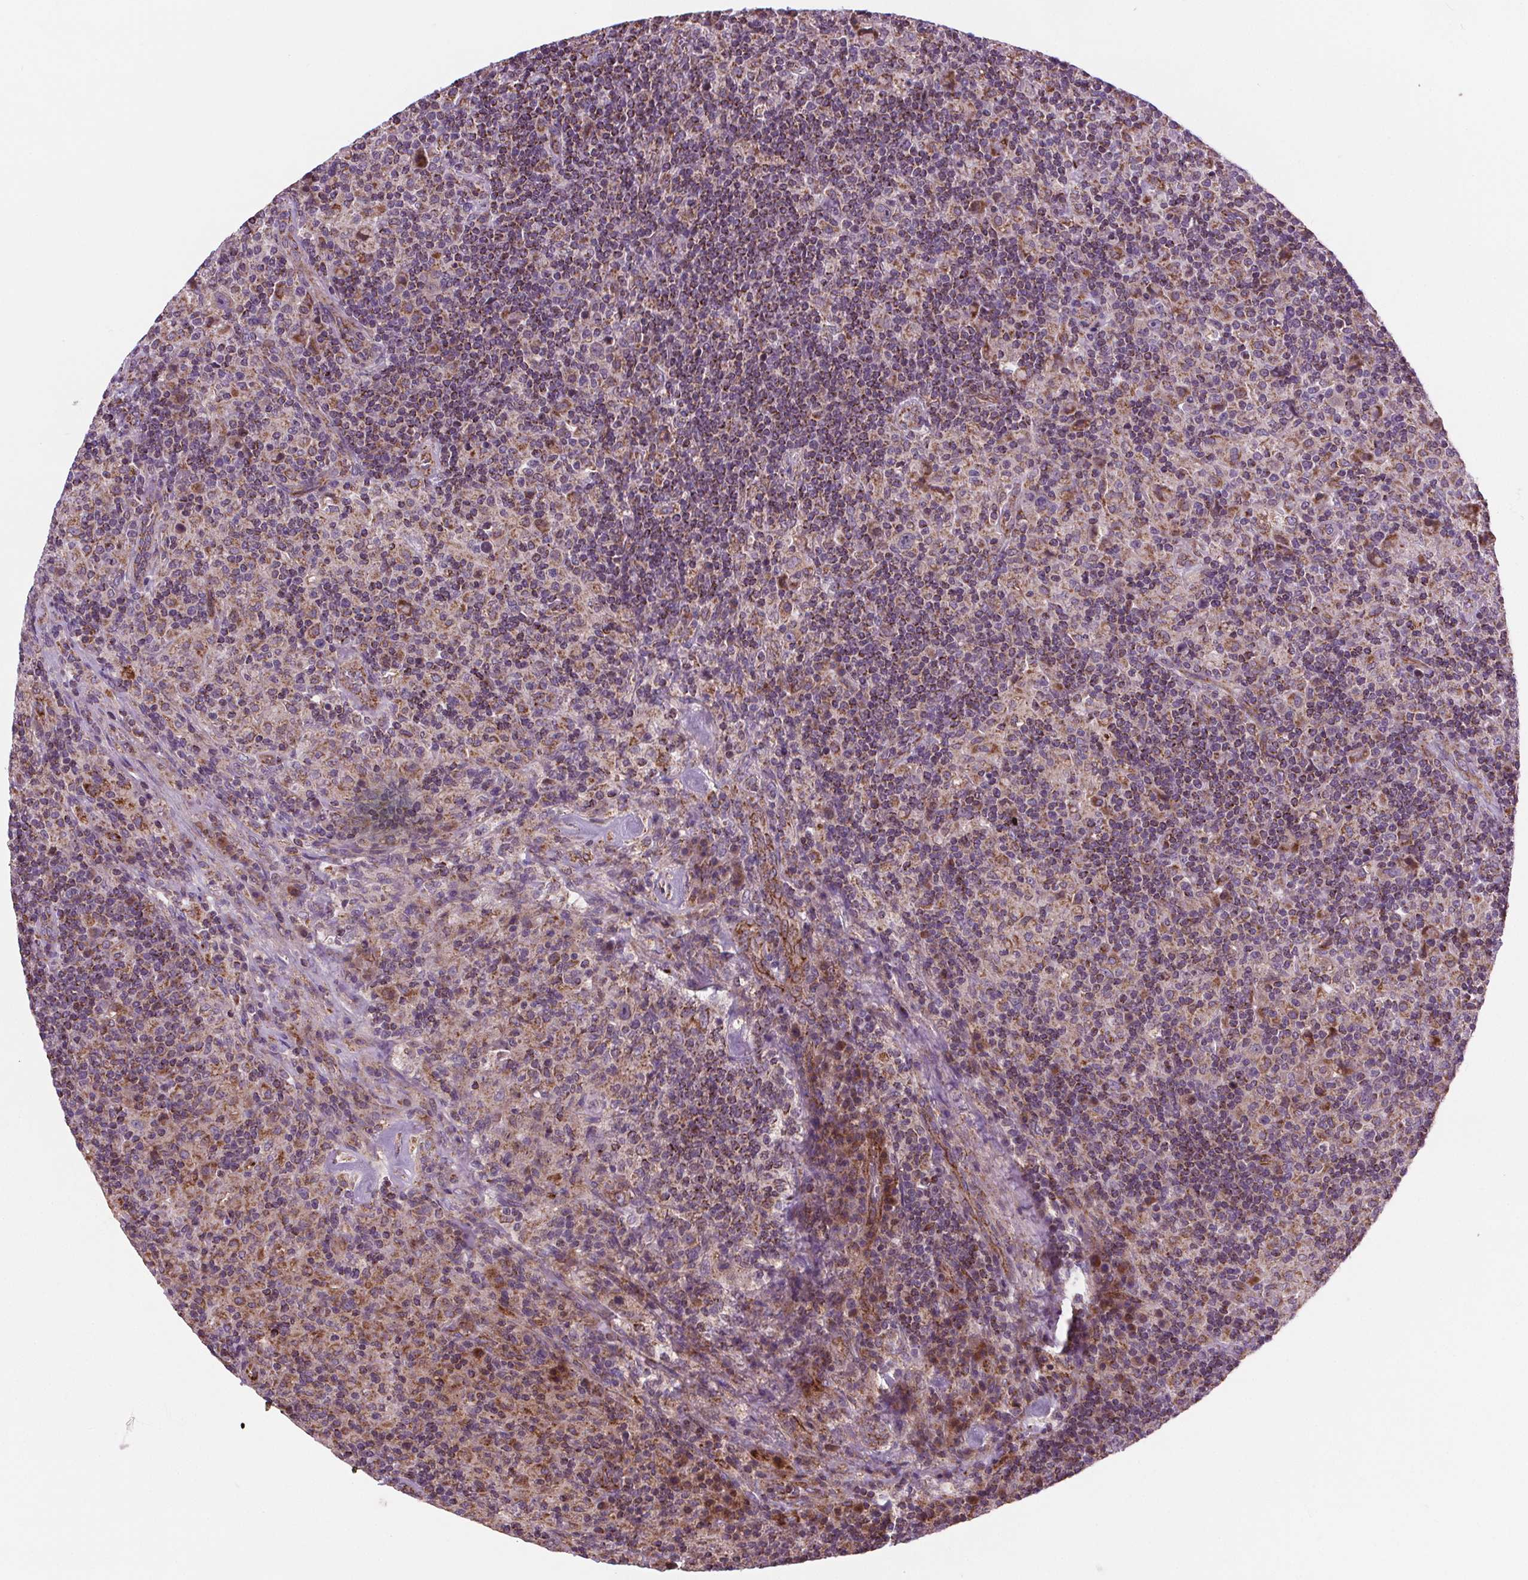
{"staining": {"intensity": "moderate", "quantity": "<25%", "location": "cytoplasmic/membranous"}, "tissue": "lymphoma", "cell_type": "Tumor cells", "image_type": "cancer", "snomed": [{"axis": "morphology", "description": "Hodgkin's disease, NOS"}, {"axis": "topography", "description": "Lymph node"}], "caption": "Lymphoma was stained to show a protein in brown. There is low levels of moderate cytoplasmic/membranous expression in approximately <25% of tumor cells.", "gene": "GOLT1B", "patient": {"sex": "male", "age": 70}}